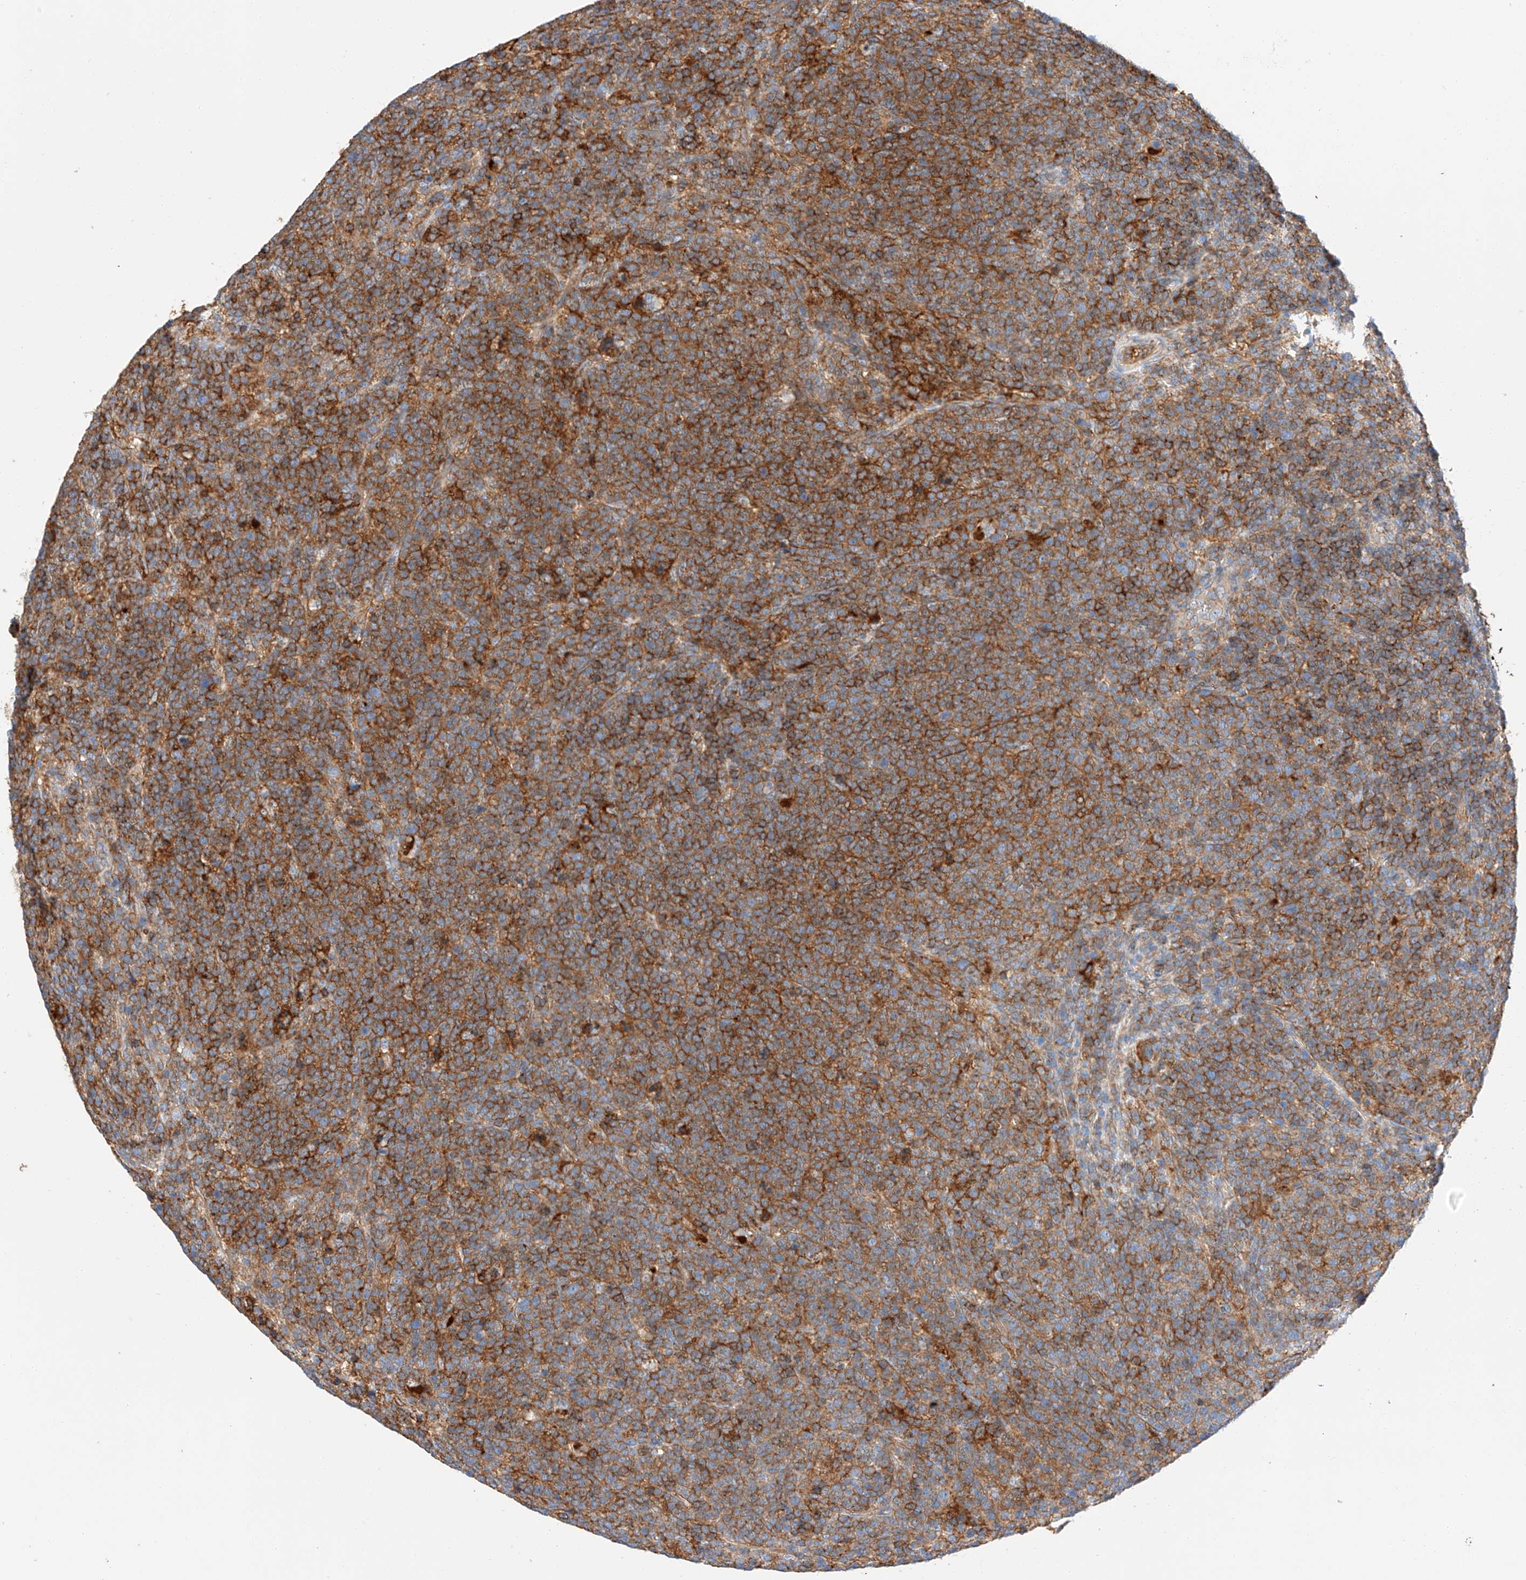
{"staining": {"intensity": "moderate", "quantity": ">75%", "location": "cytoplasmic/membranous"}, "tissue": "lymphoma", "cell_type": "Tumor cells", "image_type": "cancer", "snomed": [{"axis": "morphology", "description": "Malignant lymphoma, non-Hodgkin's type, High grade"}, {"axis": "topography", "description": "Lymph node"}], "caption": "Immunohistochemistry (IHC) histopathology image of lymphoma stained for a protein (brown), which displays medium levels of moderate cytoplasmic/membranous staining in about >75% of tumor cells.", "gene": "HAUS4", "patient": {"sex": "male", "age": 61}}